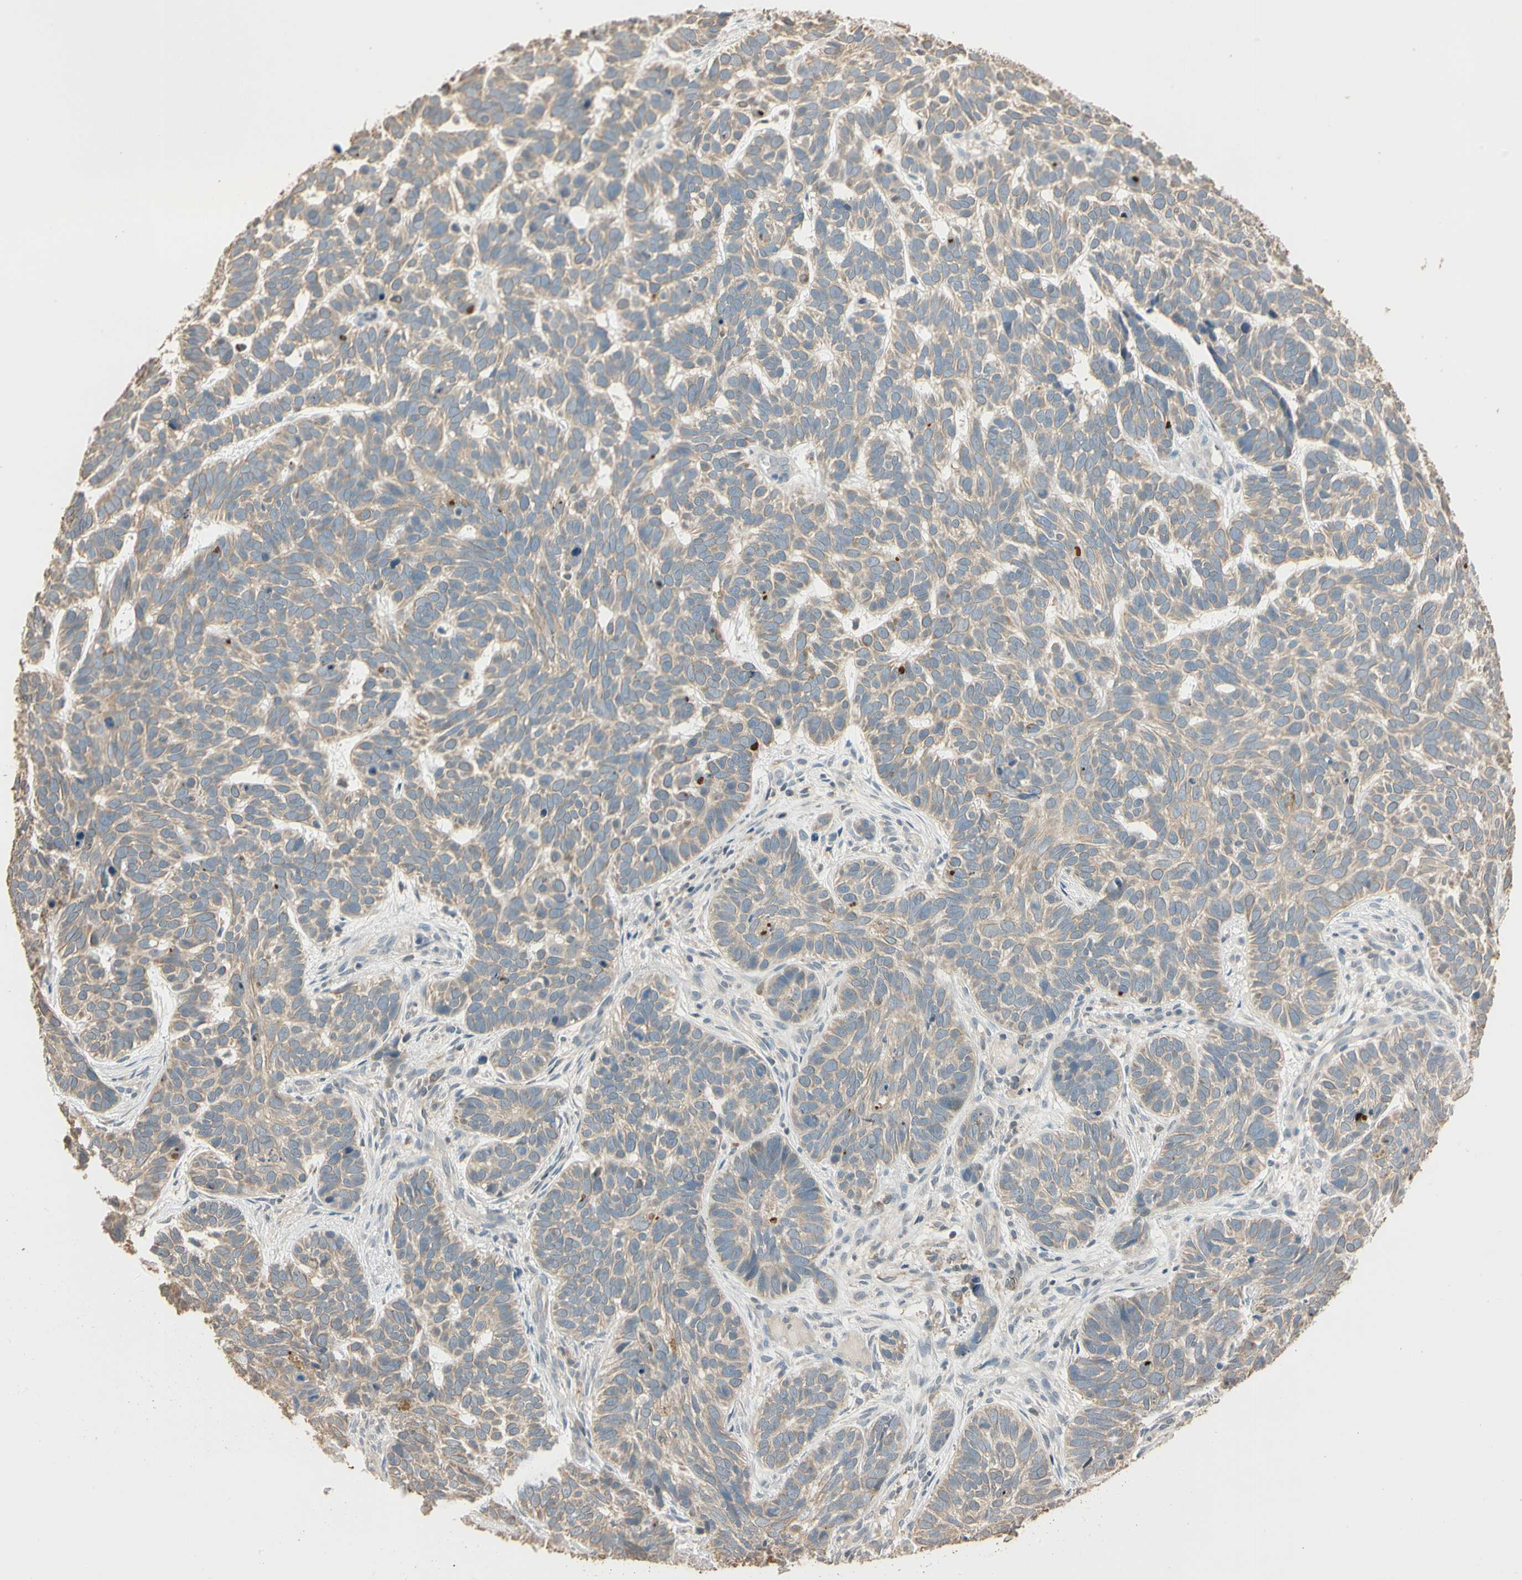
{"staining": {"intensity": "weak", "quantity": ">75%", "location": "cytoplasmic/membranous"}, "tissue": "skin cancer", "cell_type": "Tumor cells", "image_type": "cancer", "snomed": [{"axis": "morphology", "description": "Basal cell carcinoma"}, {"axis": "topography", "description": "Skin"}], "caption": "Immunohistochemistry histopathology image of human skin basal cell carcinoma stained for a protein (brown), which demonstrates low levels of weak cytoplasmic/membranous staining in approximately >75% of tumor cells.", "gene": "MAP3K7", "patient": {"sex": "male", "age": 87}}